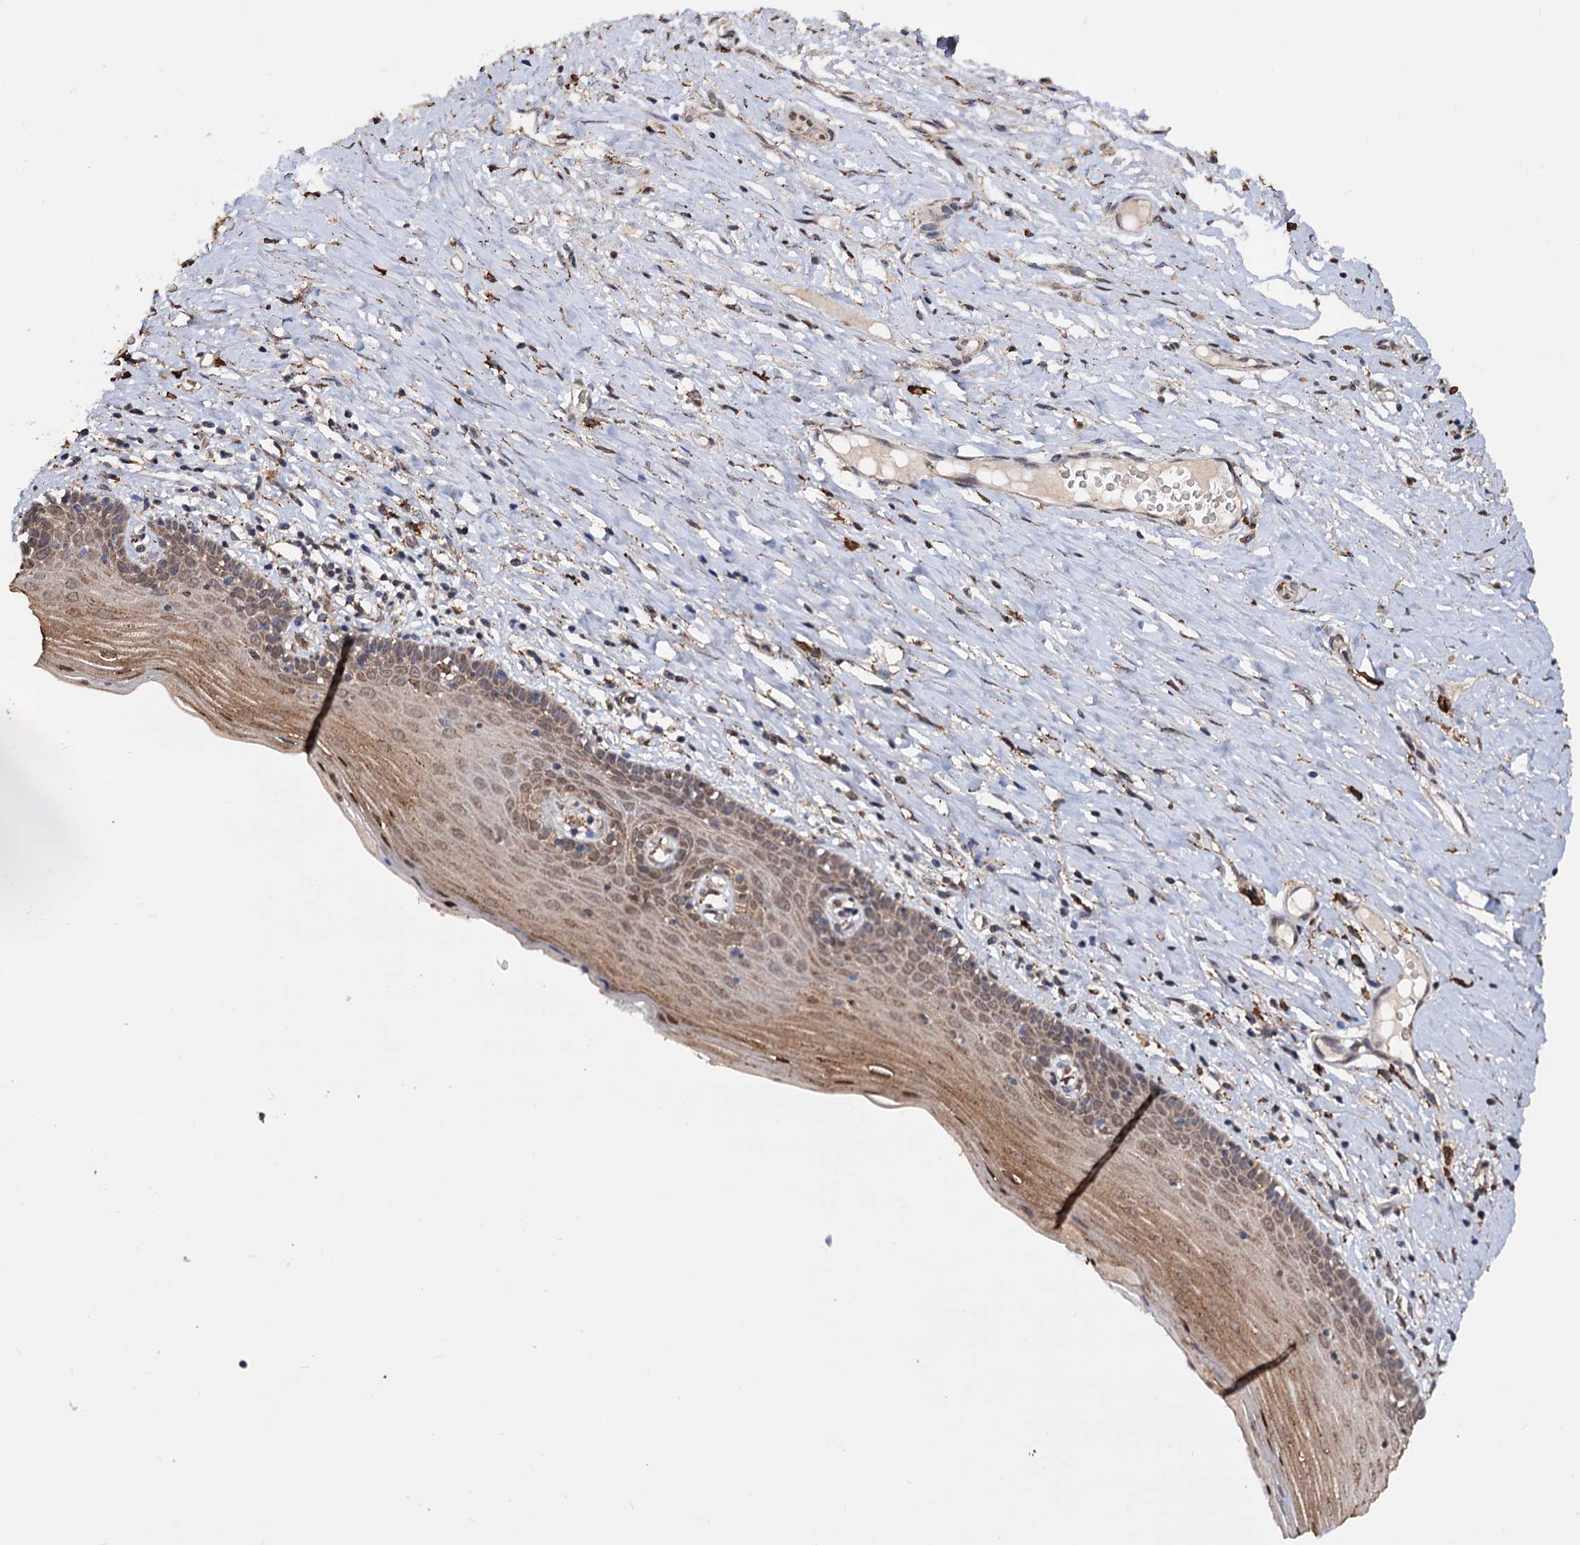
{"staining": {"intensity": "weak", "quantity": "25%-75%", "location": "cytoplasmic/membranous"}, "tissue": "cervix", "cell_type": "Glandular cells", "image_type": "normal", "snomed": [{"axis": "morphology", "description": "Normal tissue, NOS"}, {"axis": "topography", "description": "Cervix"}], "caption": "IHC histopathology image of unremarkable cervix stained for a protein (brown), which reveals low levels of weak cytoplasmic/membranous staining in about 25%-75% of glandular cells.", "gene": "TBC1D12", "patient": {"sex": "female", "age": 42}}